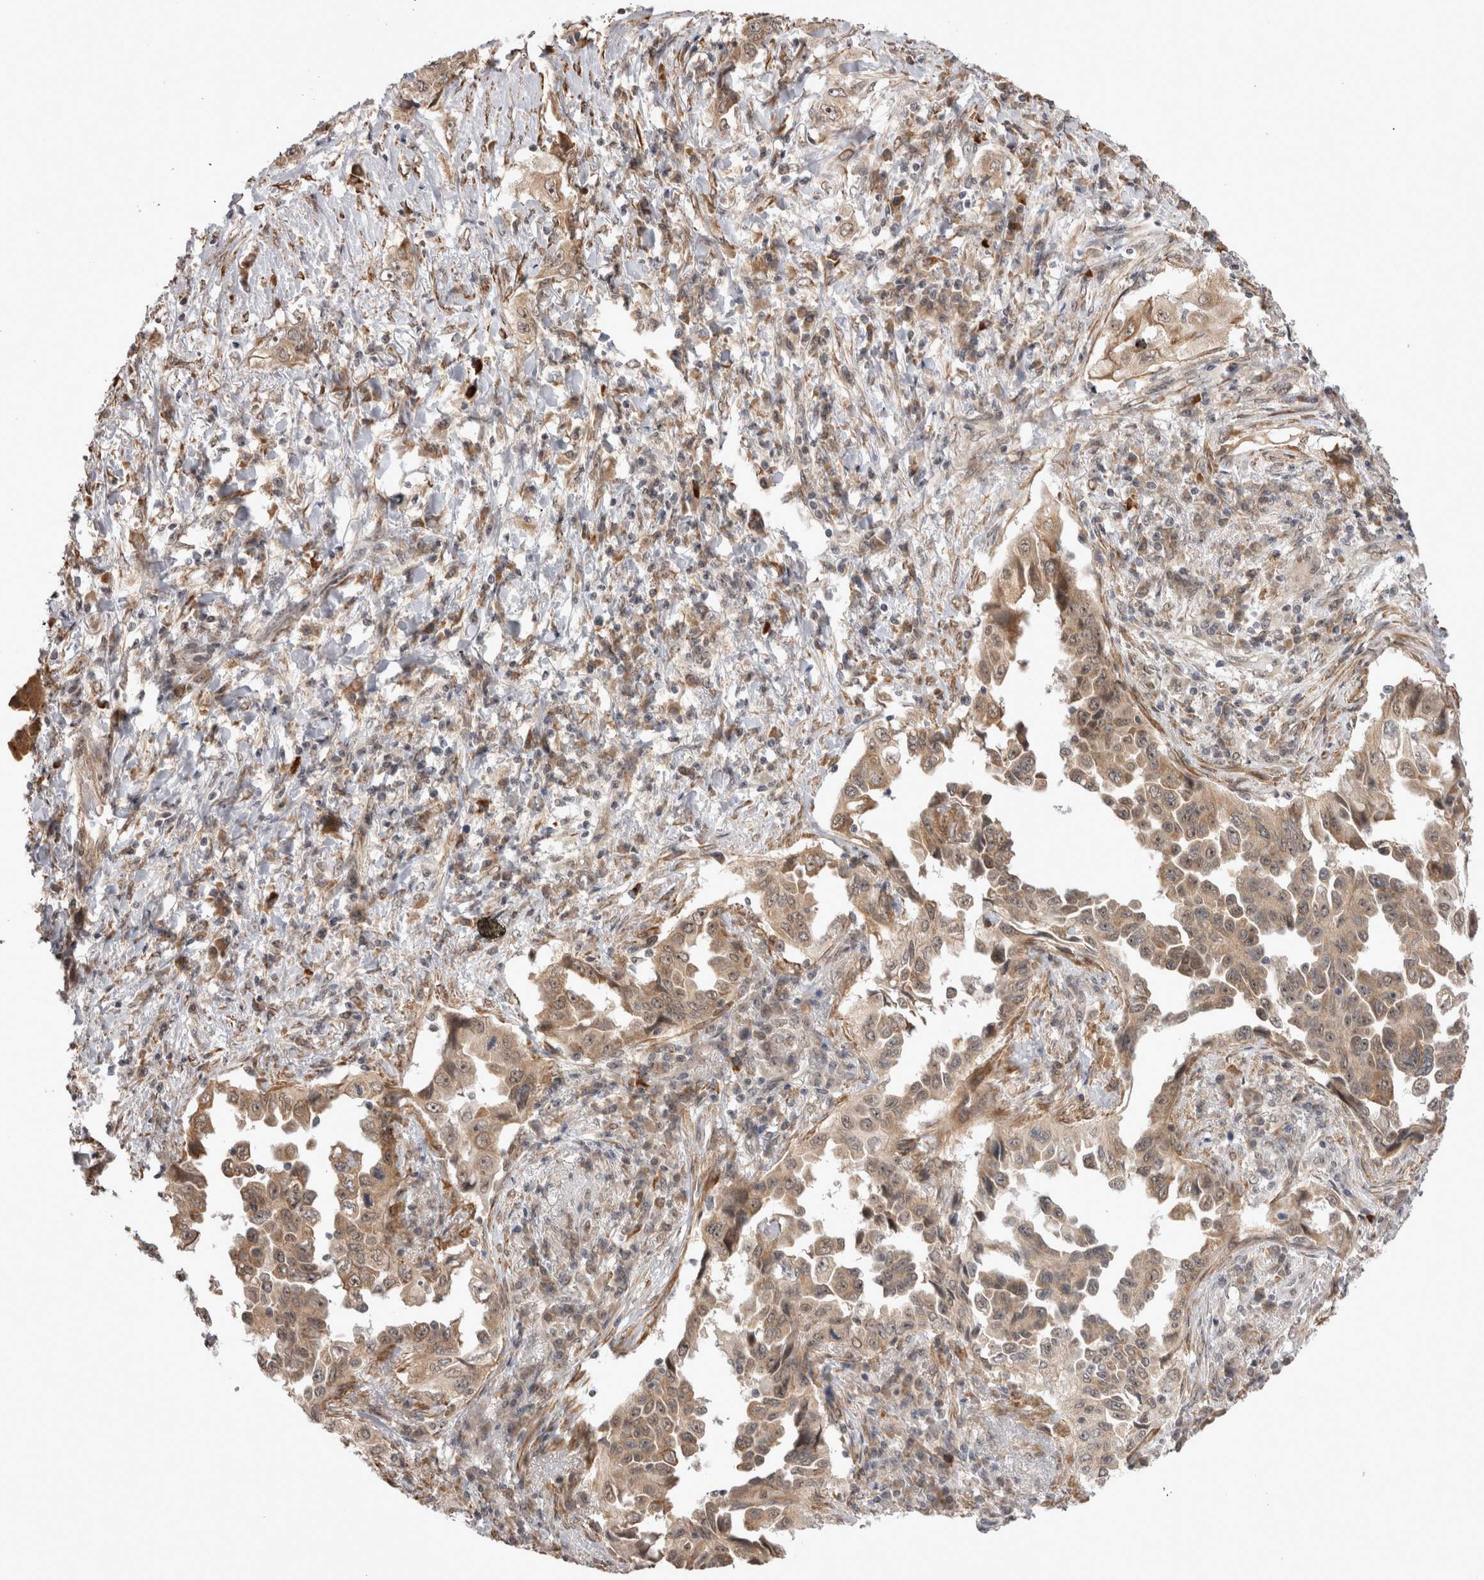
{"staining": {"intensity": "moderate", "quantity": ">75%", "location": "cytoplasmic/membranous,nuclear"}, "tissue": "lung cancer", "cell_type": "Tumor cells", "image_type": "cancer", "snomed": [{"axis": "morphology", "description": "Adenocarcinoma, NOS"}, {"axis": "topography", "description": "Lung"}], "caption": "This photomicrograph demonstrates immunohistochemistry staining of human lung adenocarcinoma, with medium moderate cytoplasmic/membranous and nuclear staining in about >75% of tumor cells.", "gene": "EXOSC4", "patient": {"sex": "female", "age": 51}}